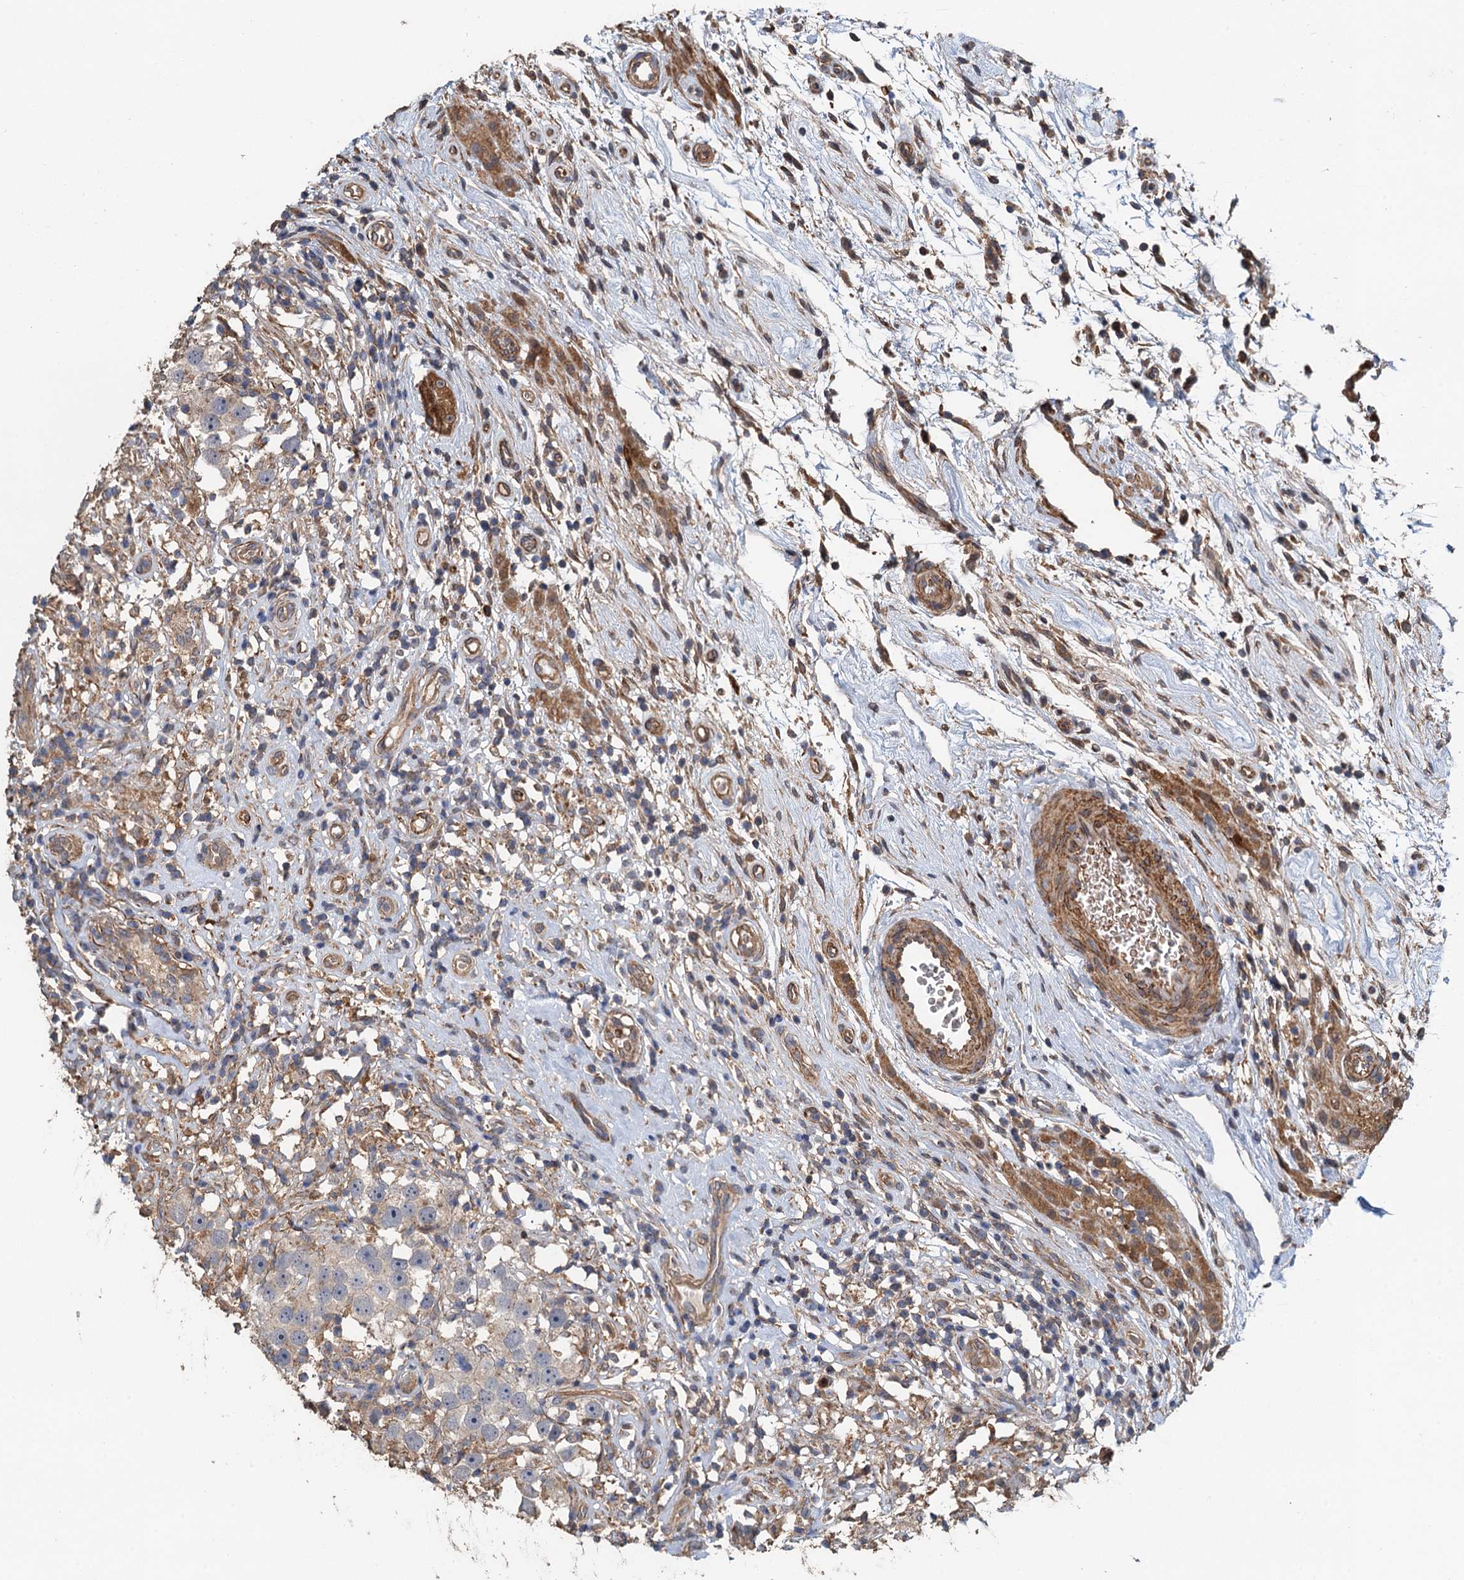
{"staining": {"intensity": "negative", "quantity": "none", "location": "none"}, "tissue": "testis cancer", "cell_type": "Tumor cells", "image_type": "cancer", "snomed": [{"axis": "morphology", "description": "Seminoma, NOS"}, {"axis": "topography", "description": "Testis"}], "caption": "Immunohistochemical staining of human testis cancer exhibits no significant staining in tumor cells. (DAB (3,3'-diaminobenzidine) IHC, high magnification).", "gene": "RSAD2", "patient": {"sex": "male", "age": 49}}